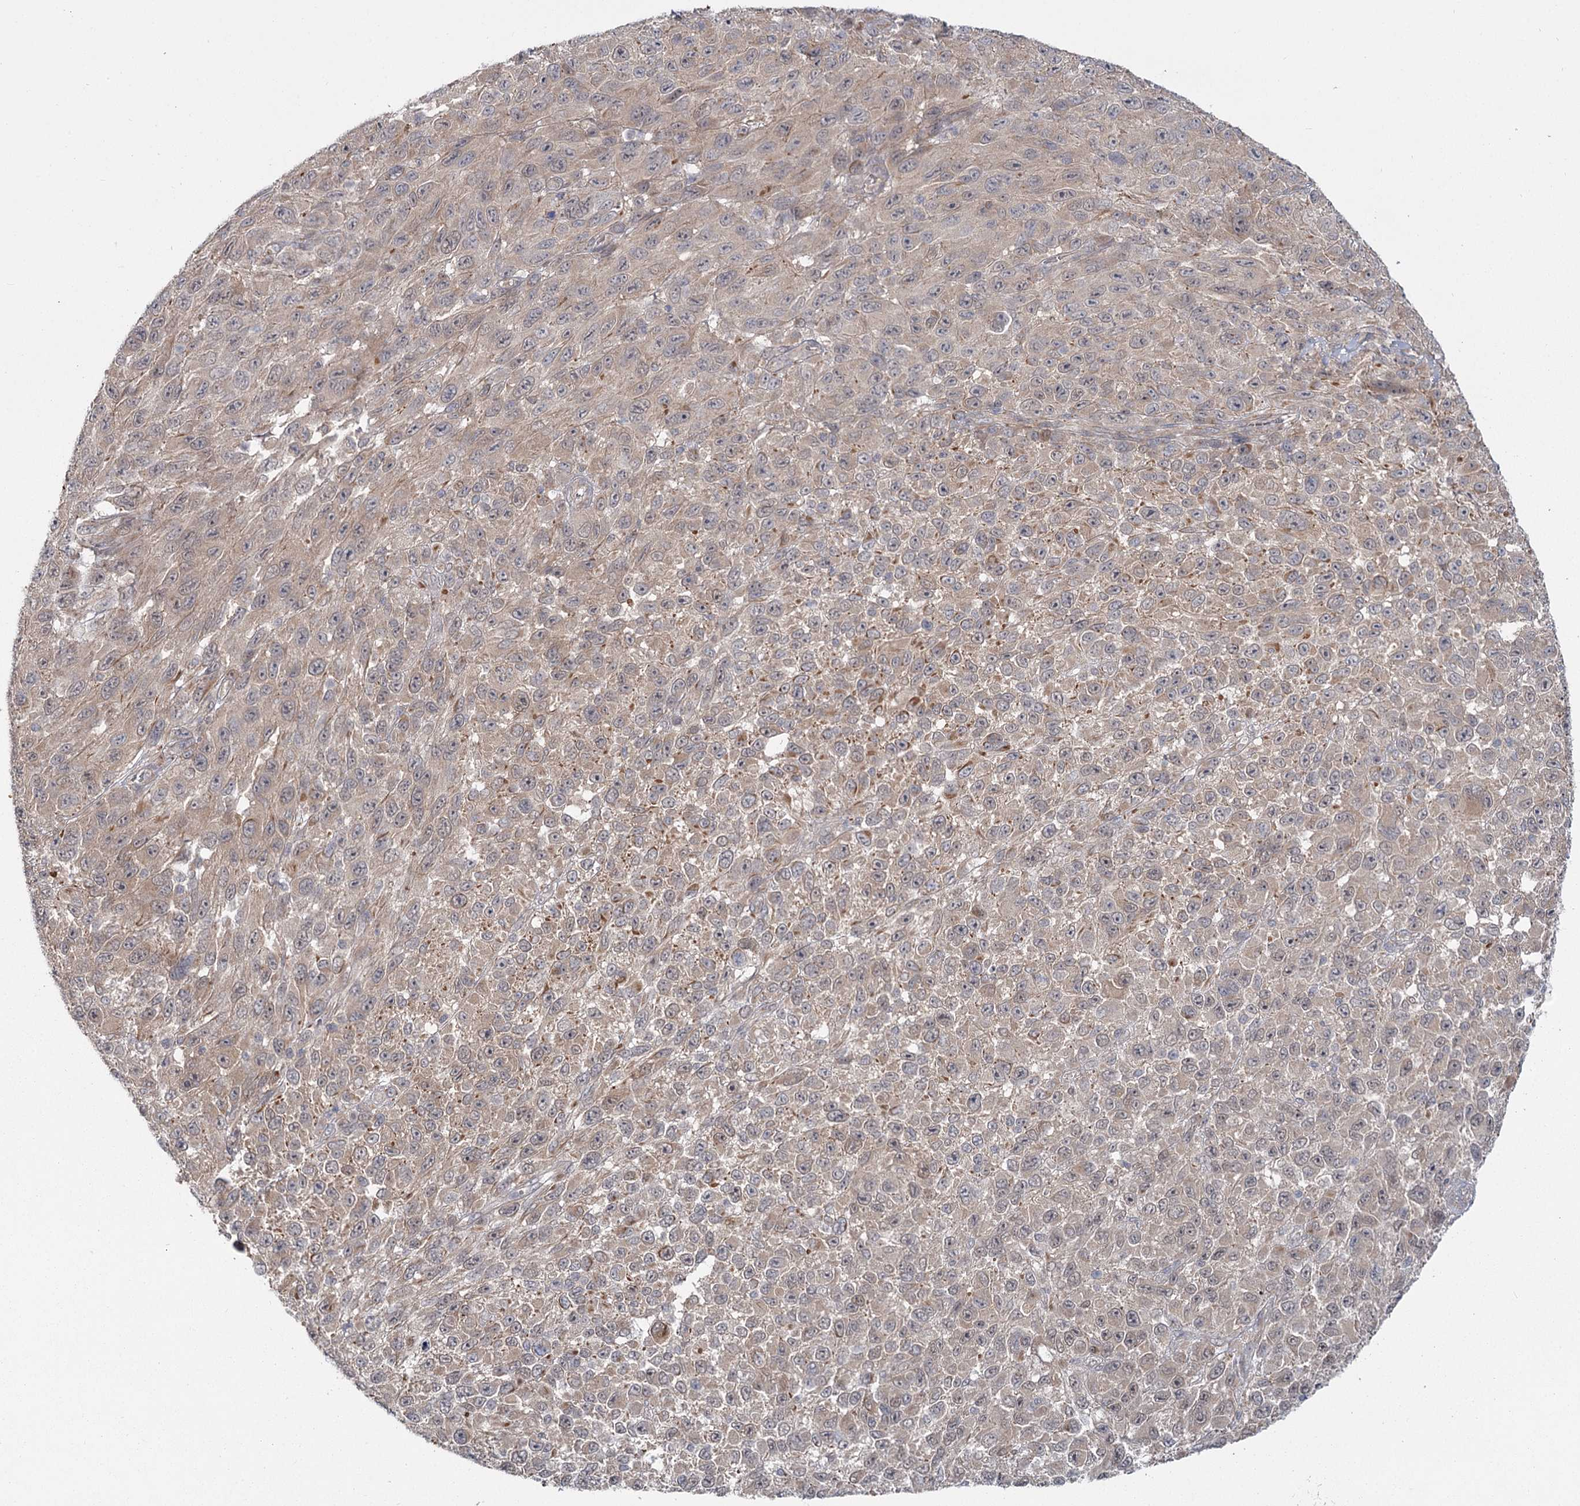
{"staining": {"intensity": "weak", "quantity": "25%-75%", "location": "cytoplasmic/membranous"}, "tissue": "melanoma", "cell_type": "Tumor cells", "image_type": "cancer", "snomed": [{"axis": "morphology", "description": "Malignant melanoma, NOS"}, {"axis": "topography", "description": "Skin"}], "caption": "Tumor cells exhibit weak cytoplasmic/membranous positivity in about 25%-75% of cells in malignant melanoma.", "gene": "TBC1D9B", "patient": {"sex": "female", "age": 96}}